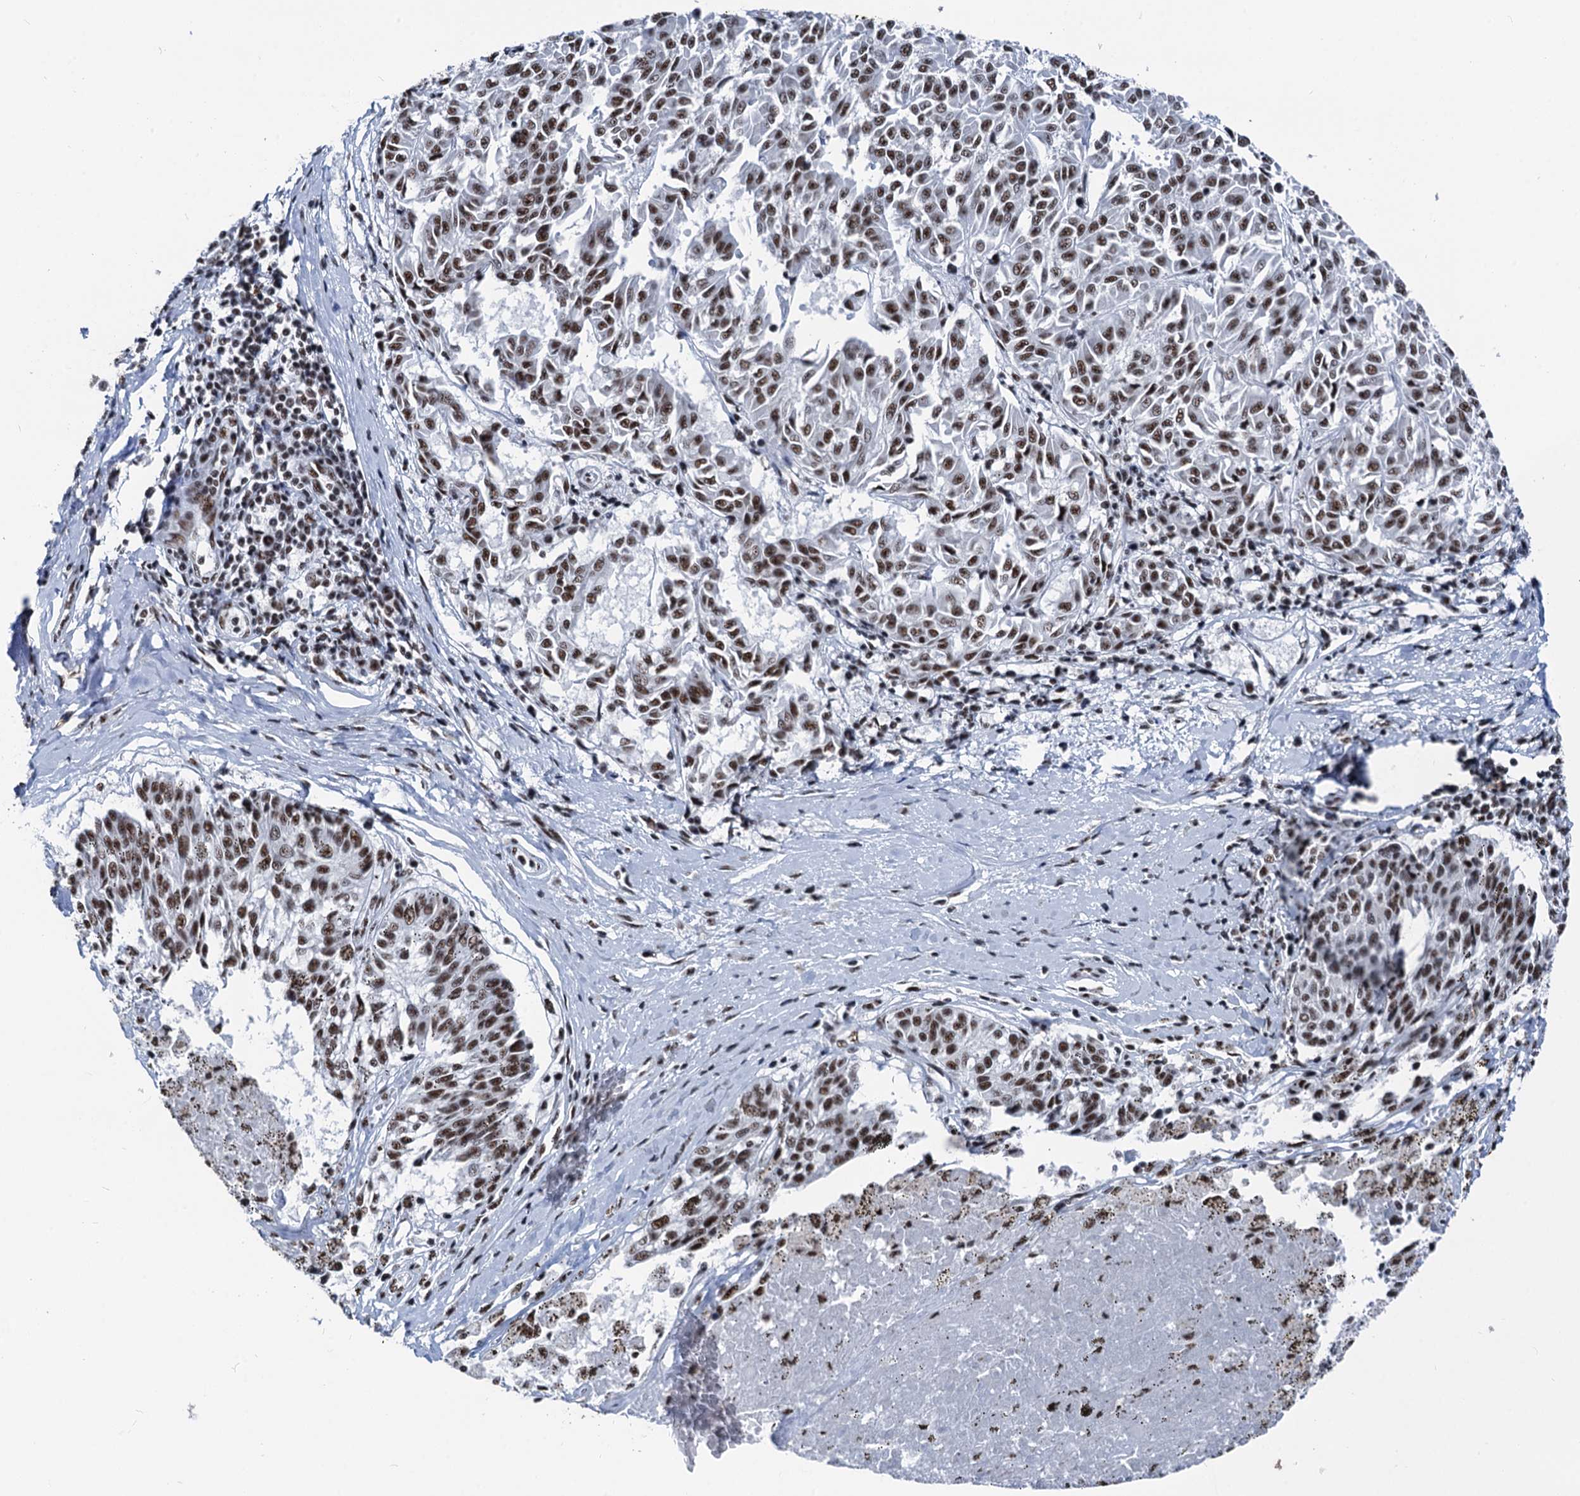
{"staining": {"intensity": "moderate", "quantity": ">75%", "location": "nuclear"}, "tissue": "melanoma", "cell_type": "Tumor cells", "image_type": "cancer", "snomed": [{"axis": "morphology", "description": "Malignant melanoma, NOS"}, {"axis": "topography", "description": "Skin"}], "caption": "Protein staining of malignant melanoma tissue reveals moderate nuclear expression in approximately >75% of tumor cells.", "gene": "DDX23", "patient": {"sex": "female", "age": 72}}